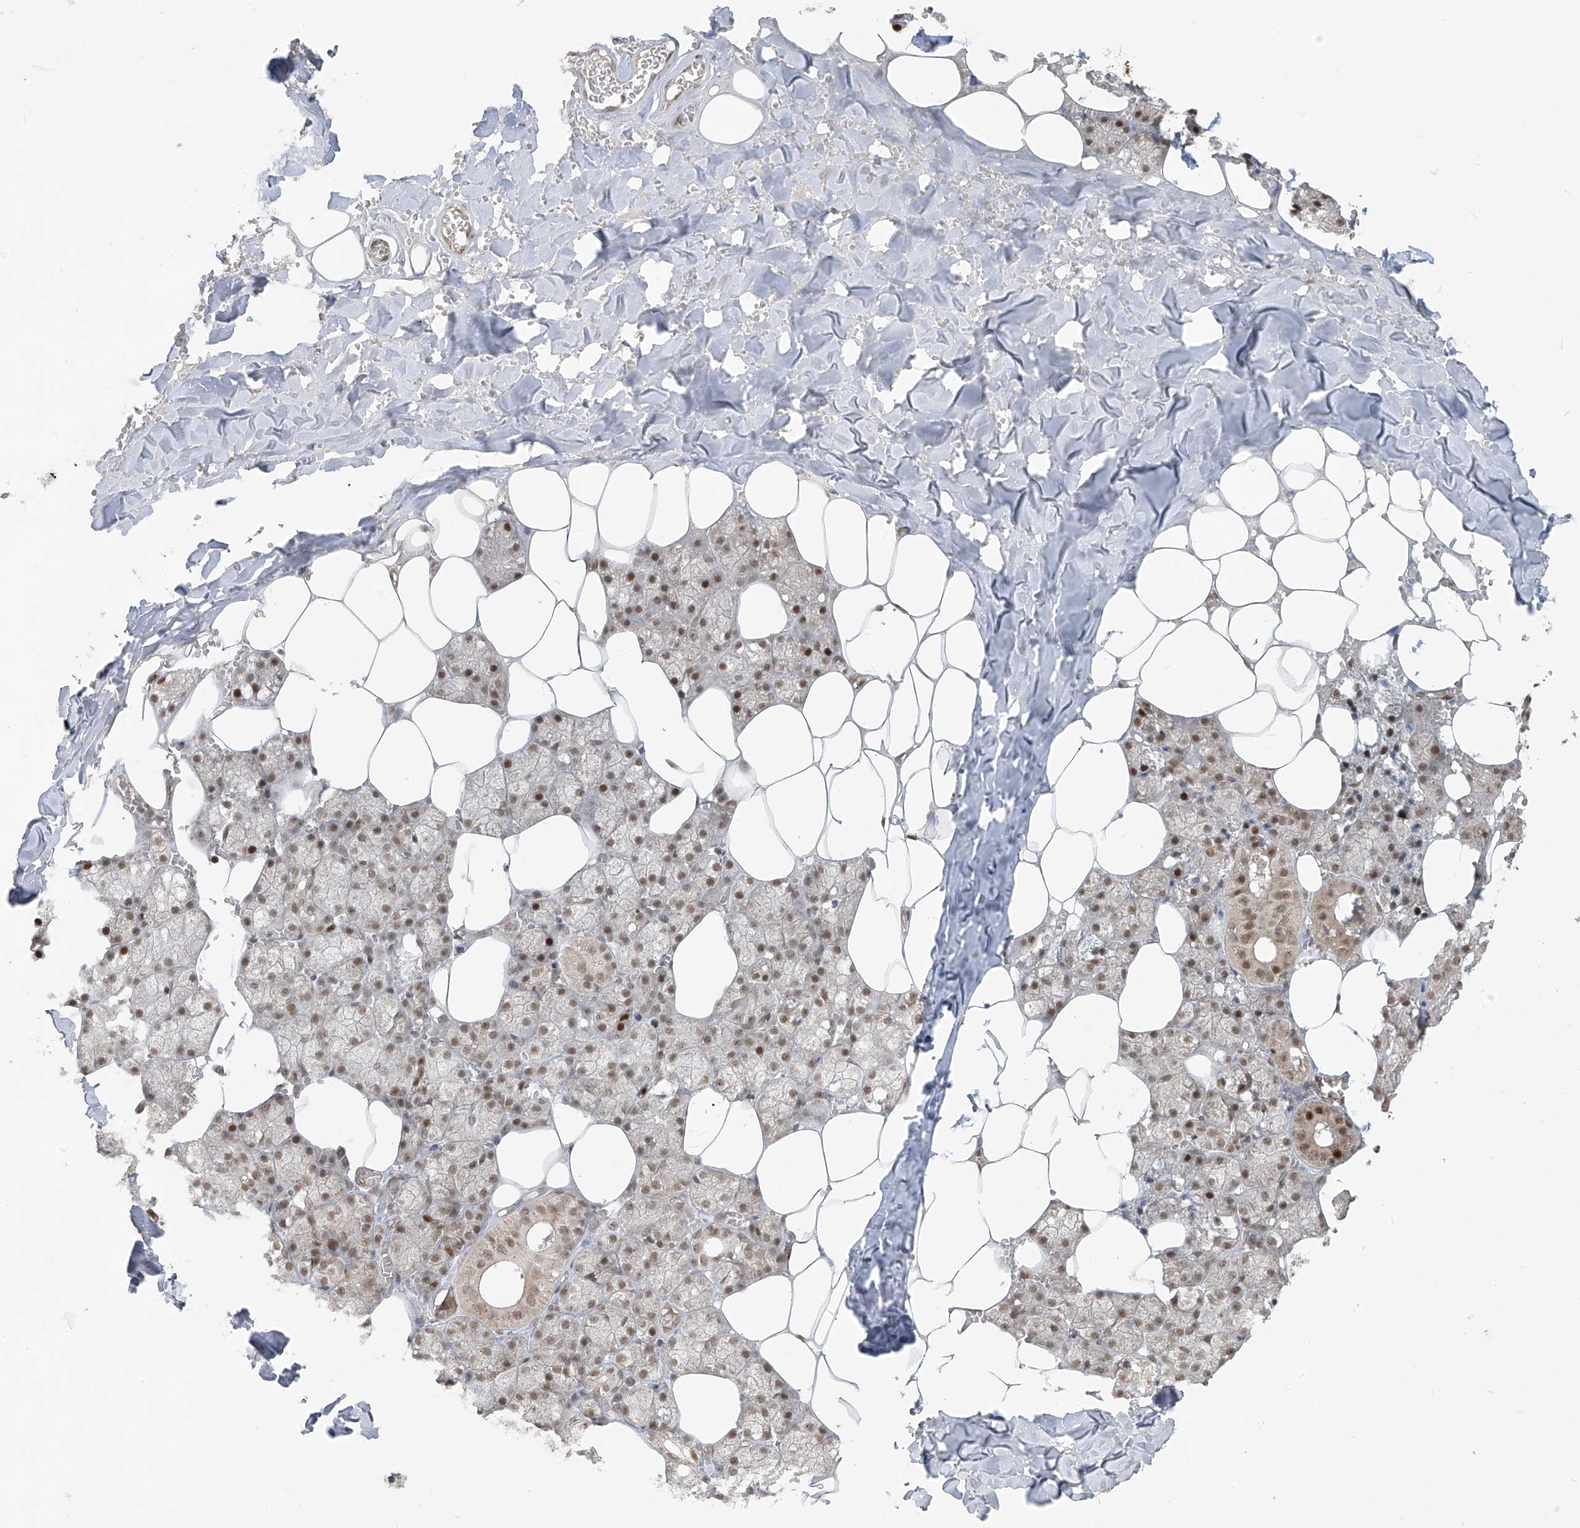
{"staining": {"intensity": "strong", "quantity": "25%-75%", "location": "nuclear"}, "tissue": "salivary gland", "cell_type": "Glandular cells", "image_type": "normal", "snomed": [{"axis": "morphology", "description": "Normal tissue, NOS"}, {"axis": "topography", "description": "Salivary gland"}], "caption": "Strong nuclear positivity for a protein is identified in approximately 25%-75% of glandular cells of normal salivary gland using immunohistochemistry (IHC).", "gene": "ARHGEF3", "patient": {"sex": "male", "age": 62}}